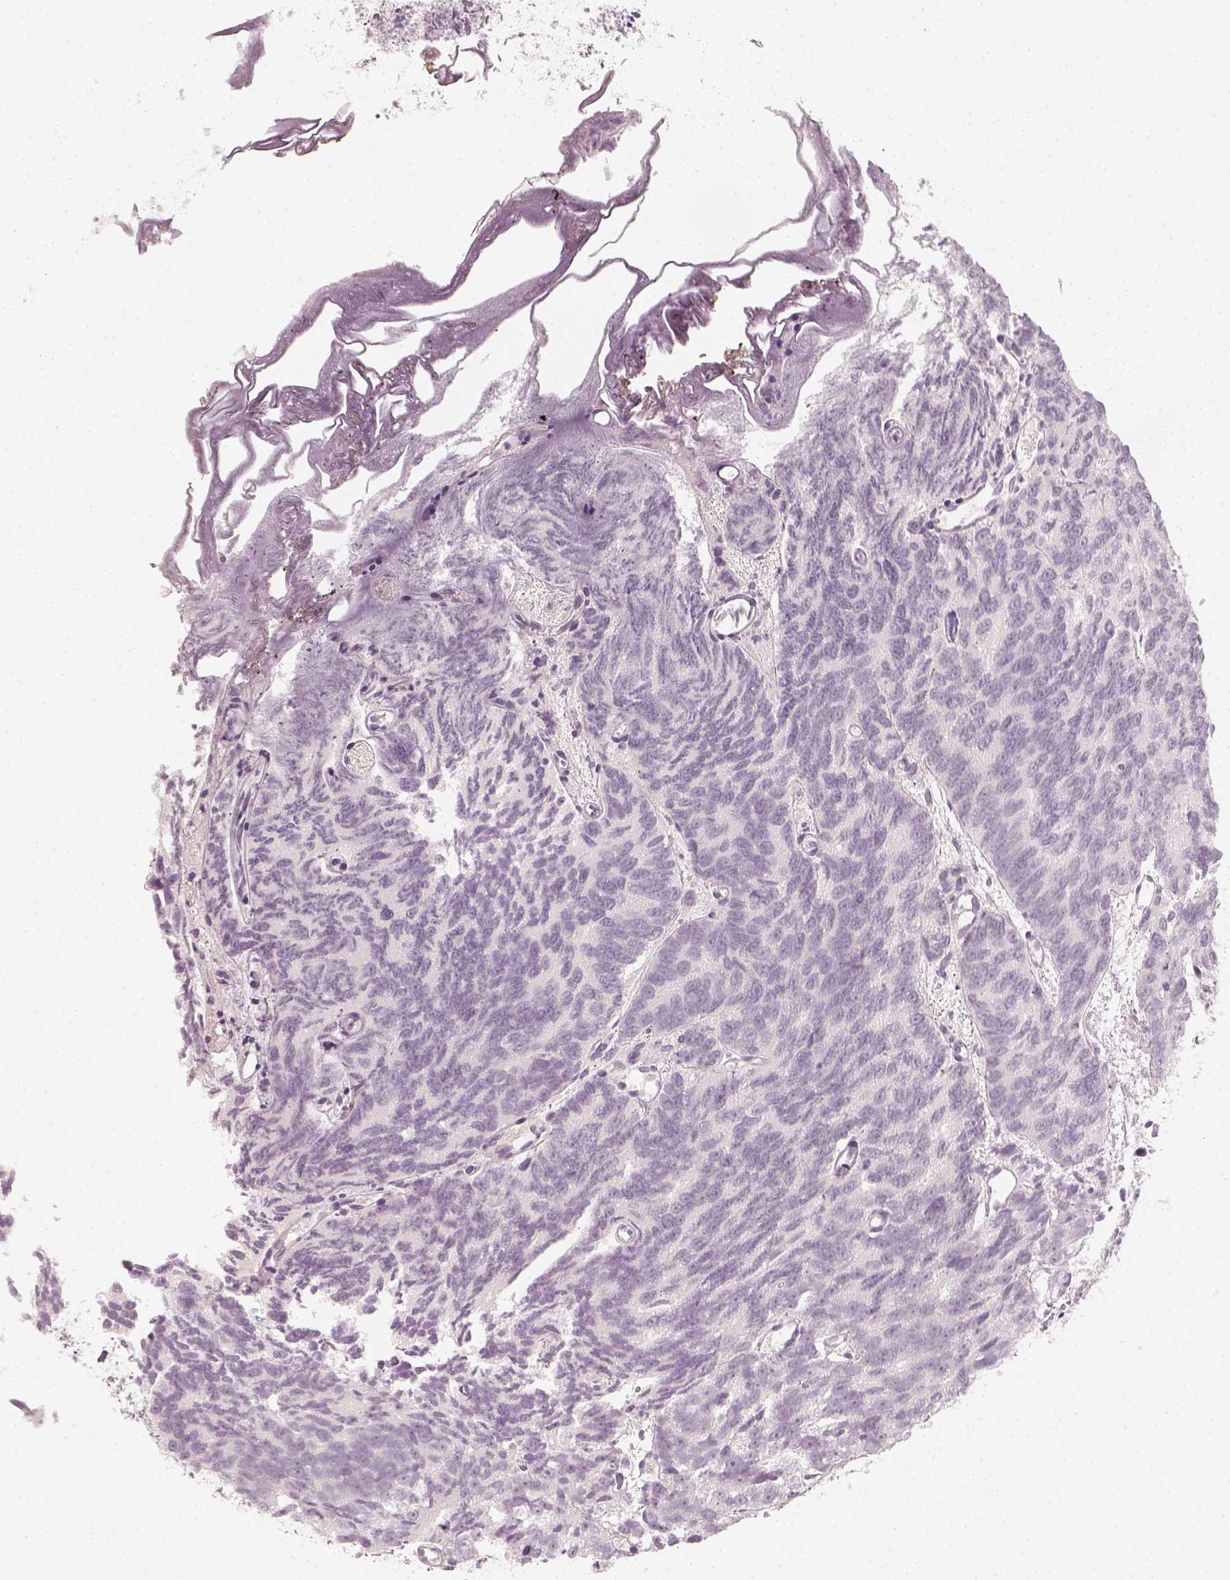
{"staining": {"intensity": "negative", "quantity": "none", "location": "none"}, "tissue": "prostate cancer", "cell_type": "Tumor cells", "image_type": "cancer", "snomed": [{"axis": "morphology", "description": "Adenocarcinoma, High grade"}, {"axis": "topography", "description": "Prostate"}], "caption": "This is an IHC photomicrograph of human prostate cancer. There is no positivity in tumor cells.", "gene": "DSG4", "patient": {"sex": "male", "age": 77}}